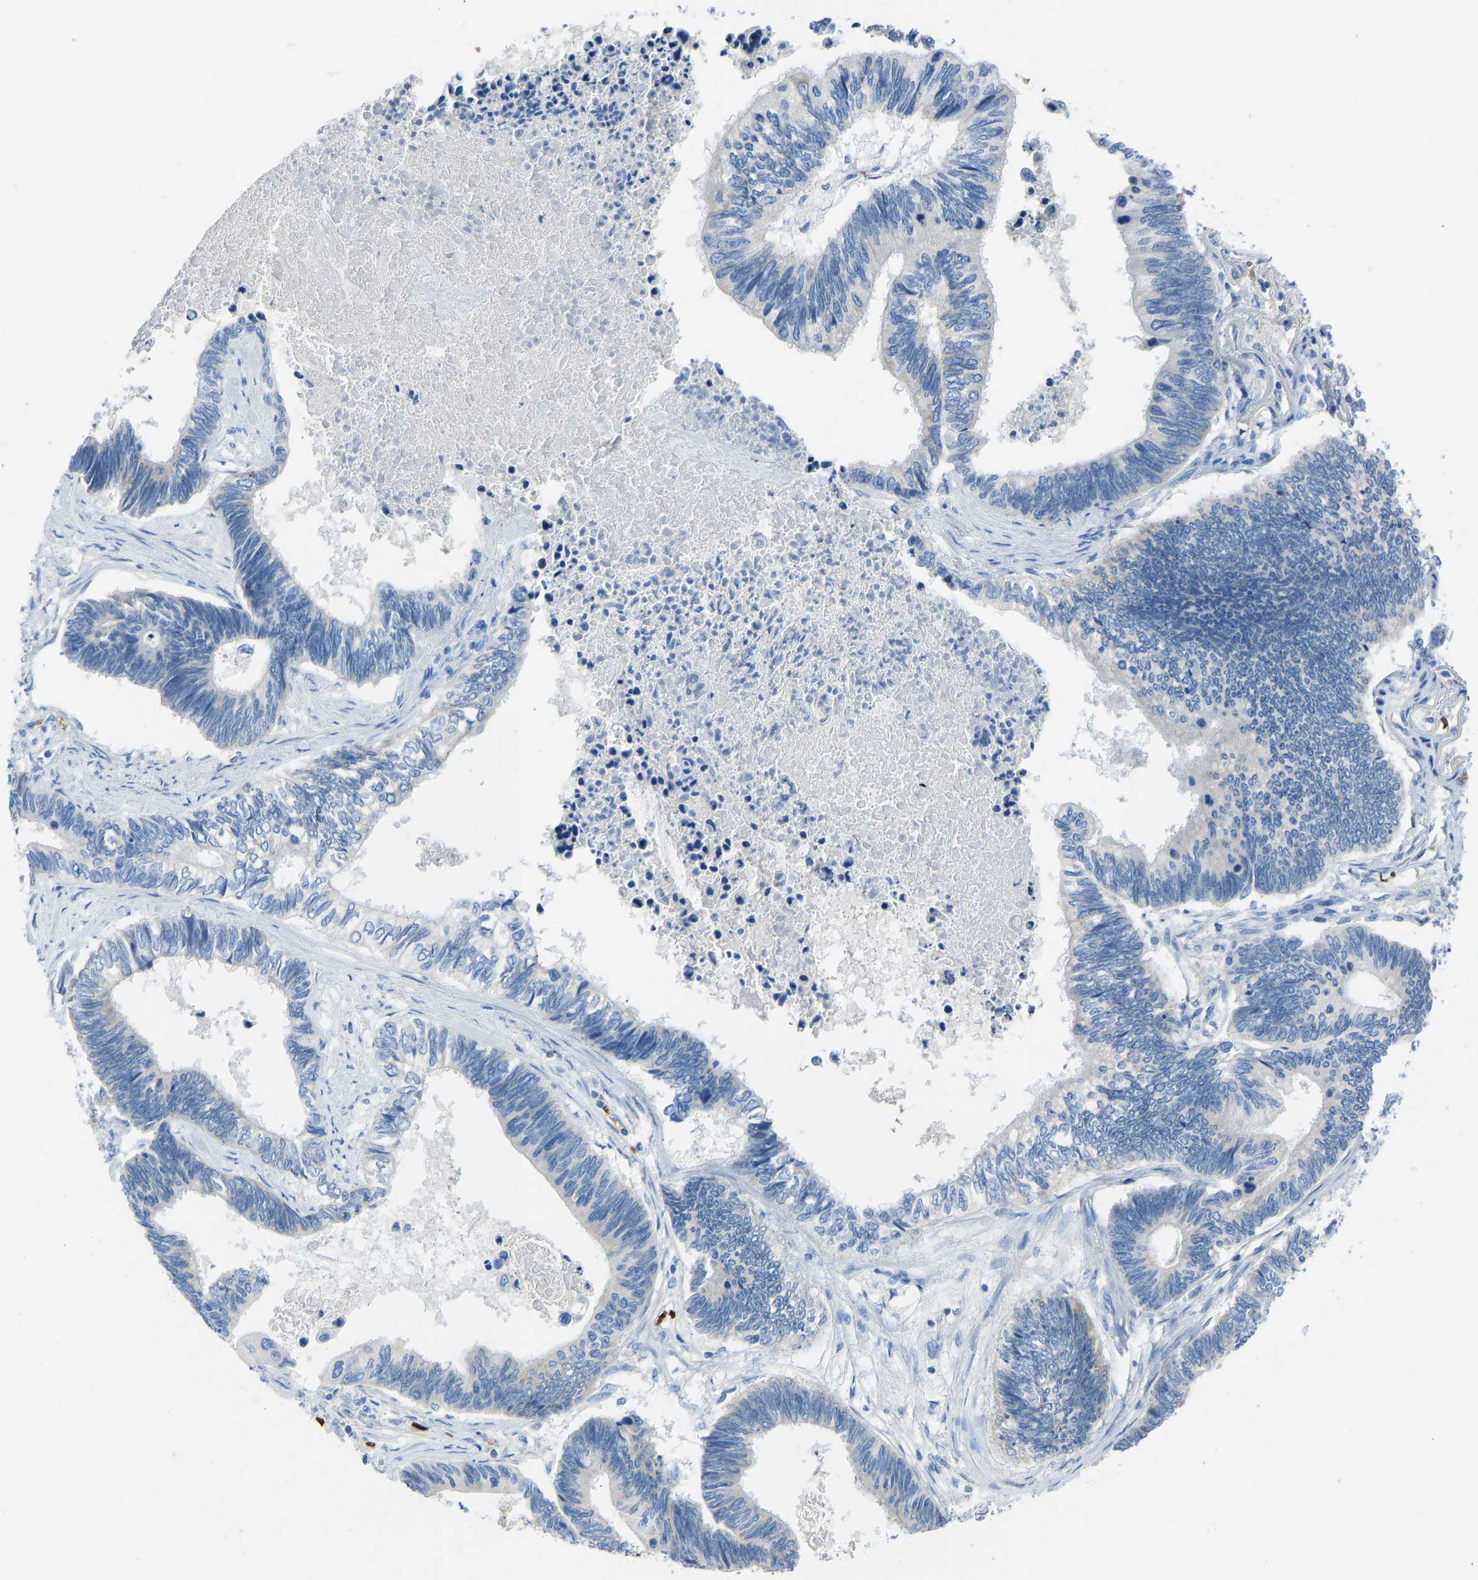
{"staining": {"intensity": "negative", "quantity": "none", "location": "none"}, "tissue": "pancreatic cancer", "cell_type": "Tumor cells", "image_type": "cancer", "snomed": [{"axis": "morphology", "description": "Adenocarcinoma, NOS"}, {"axis": "topography", "description": "Pancreas"}], "caption": "Immunohistochemical staining of human adenocarcinoma (pancreatic) exhibits no significant staining in tumor cells.", "gene": "PIGS", "patient": {"sex": "female", "age": 70}}